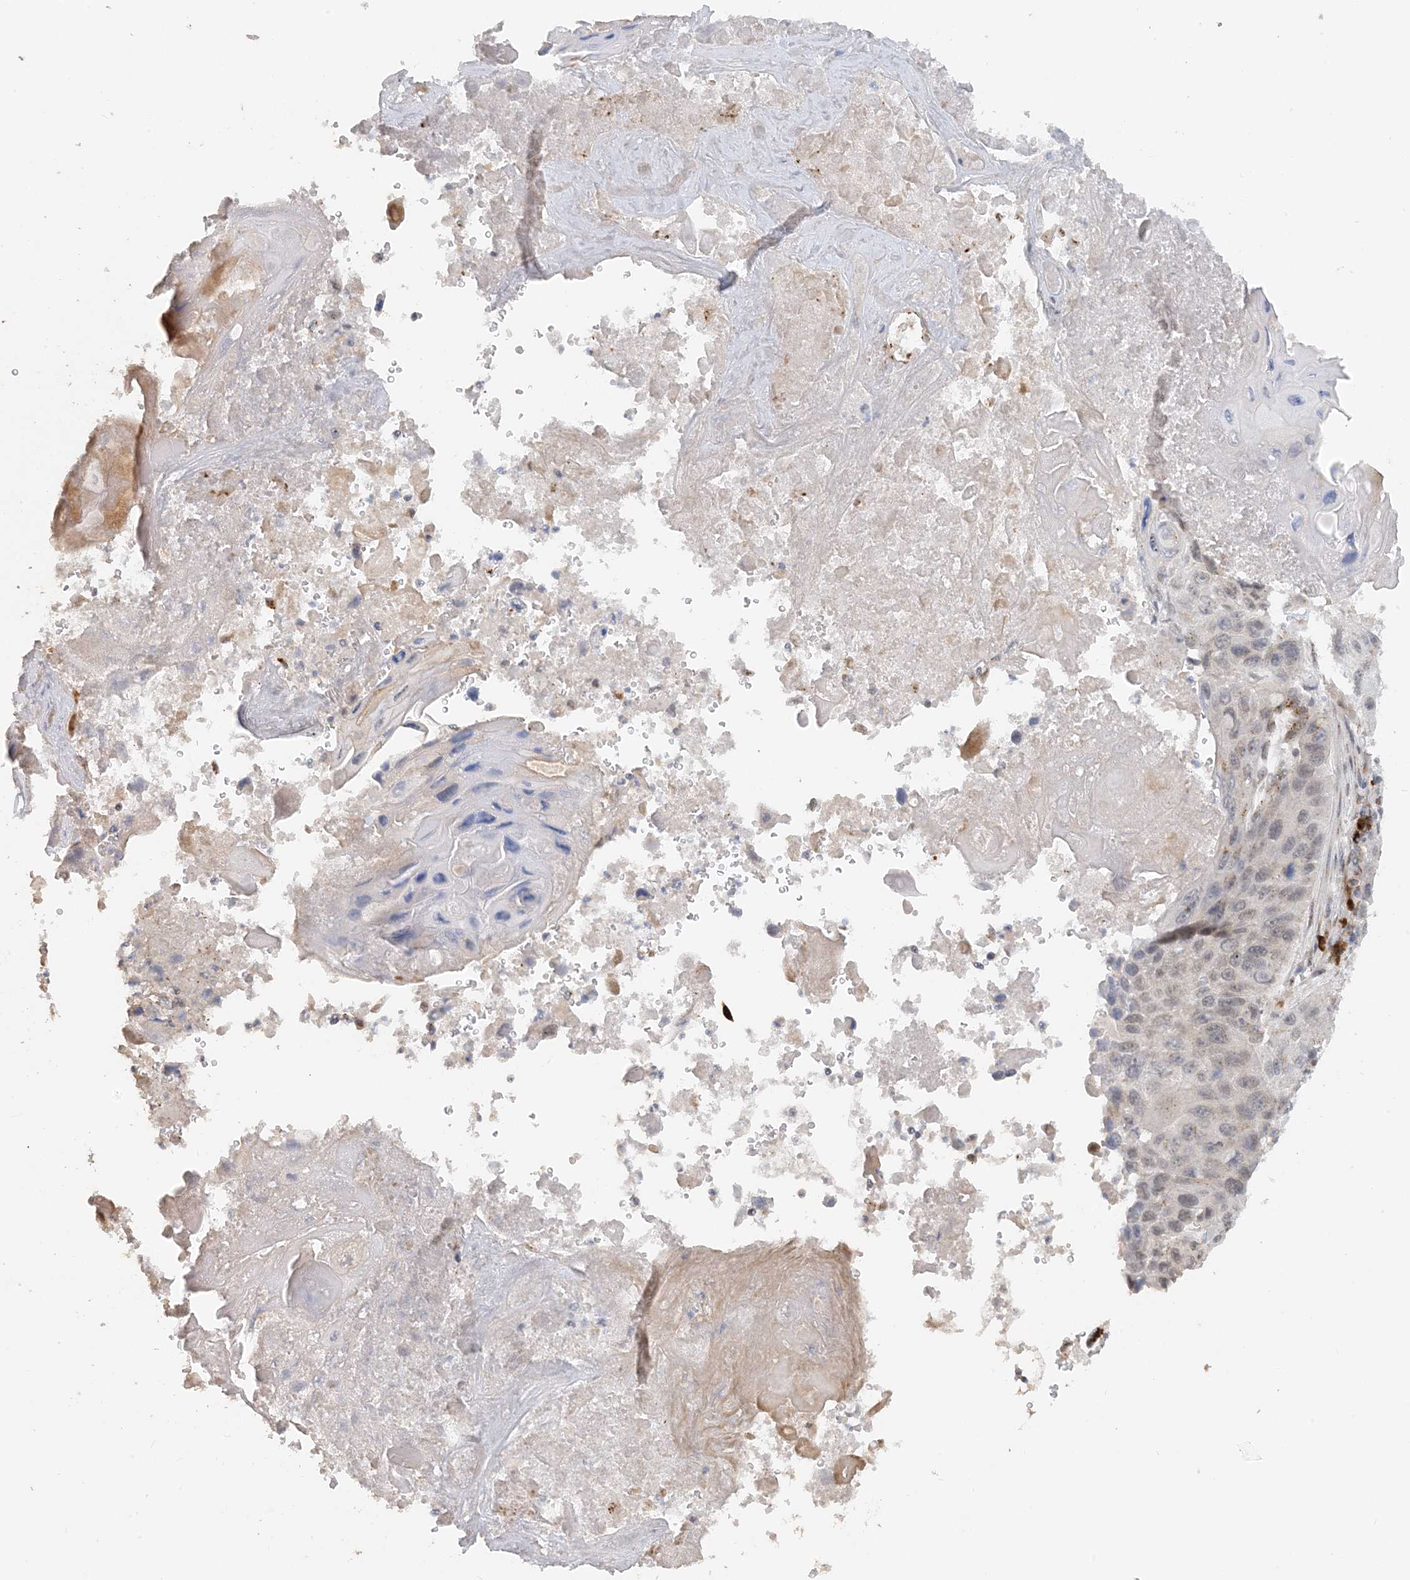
{"staining": {"intensity": "weak", "quantity": "25%-75%", "location": "nuclear"}, "tissue": "lung cancer", "cell_type": "Tumor cells", "image_type": "cancer", "snomed": [{"axis": "morphology", "description": "Squamous cell carcinoma, NOS"}, {"axis": "topography", "description": "Lung"}], "caption": "Protein expression analysis of human lung squamous cell carcinoma reveals weak nuclear staining in about 25%-75% of tumor cells. (DAB (3,3'-diaminobenzidine) IHC with brightfield microscopy, high magnification).", "gene": "ZCCHC4", "patient": {"sex": "male", "age": 61}}